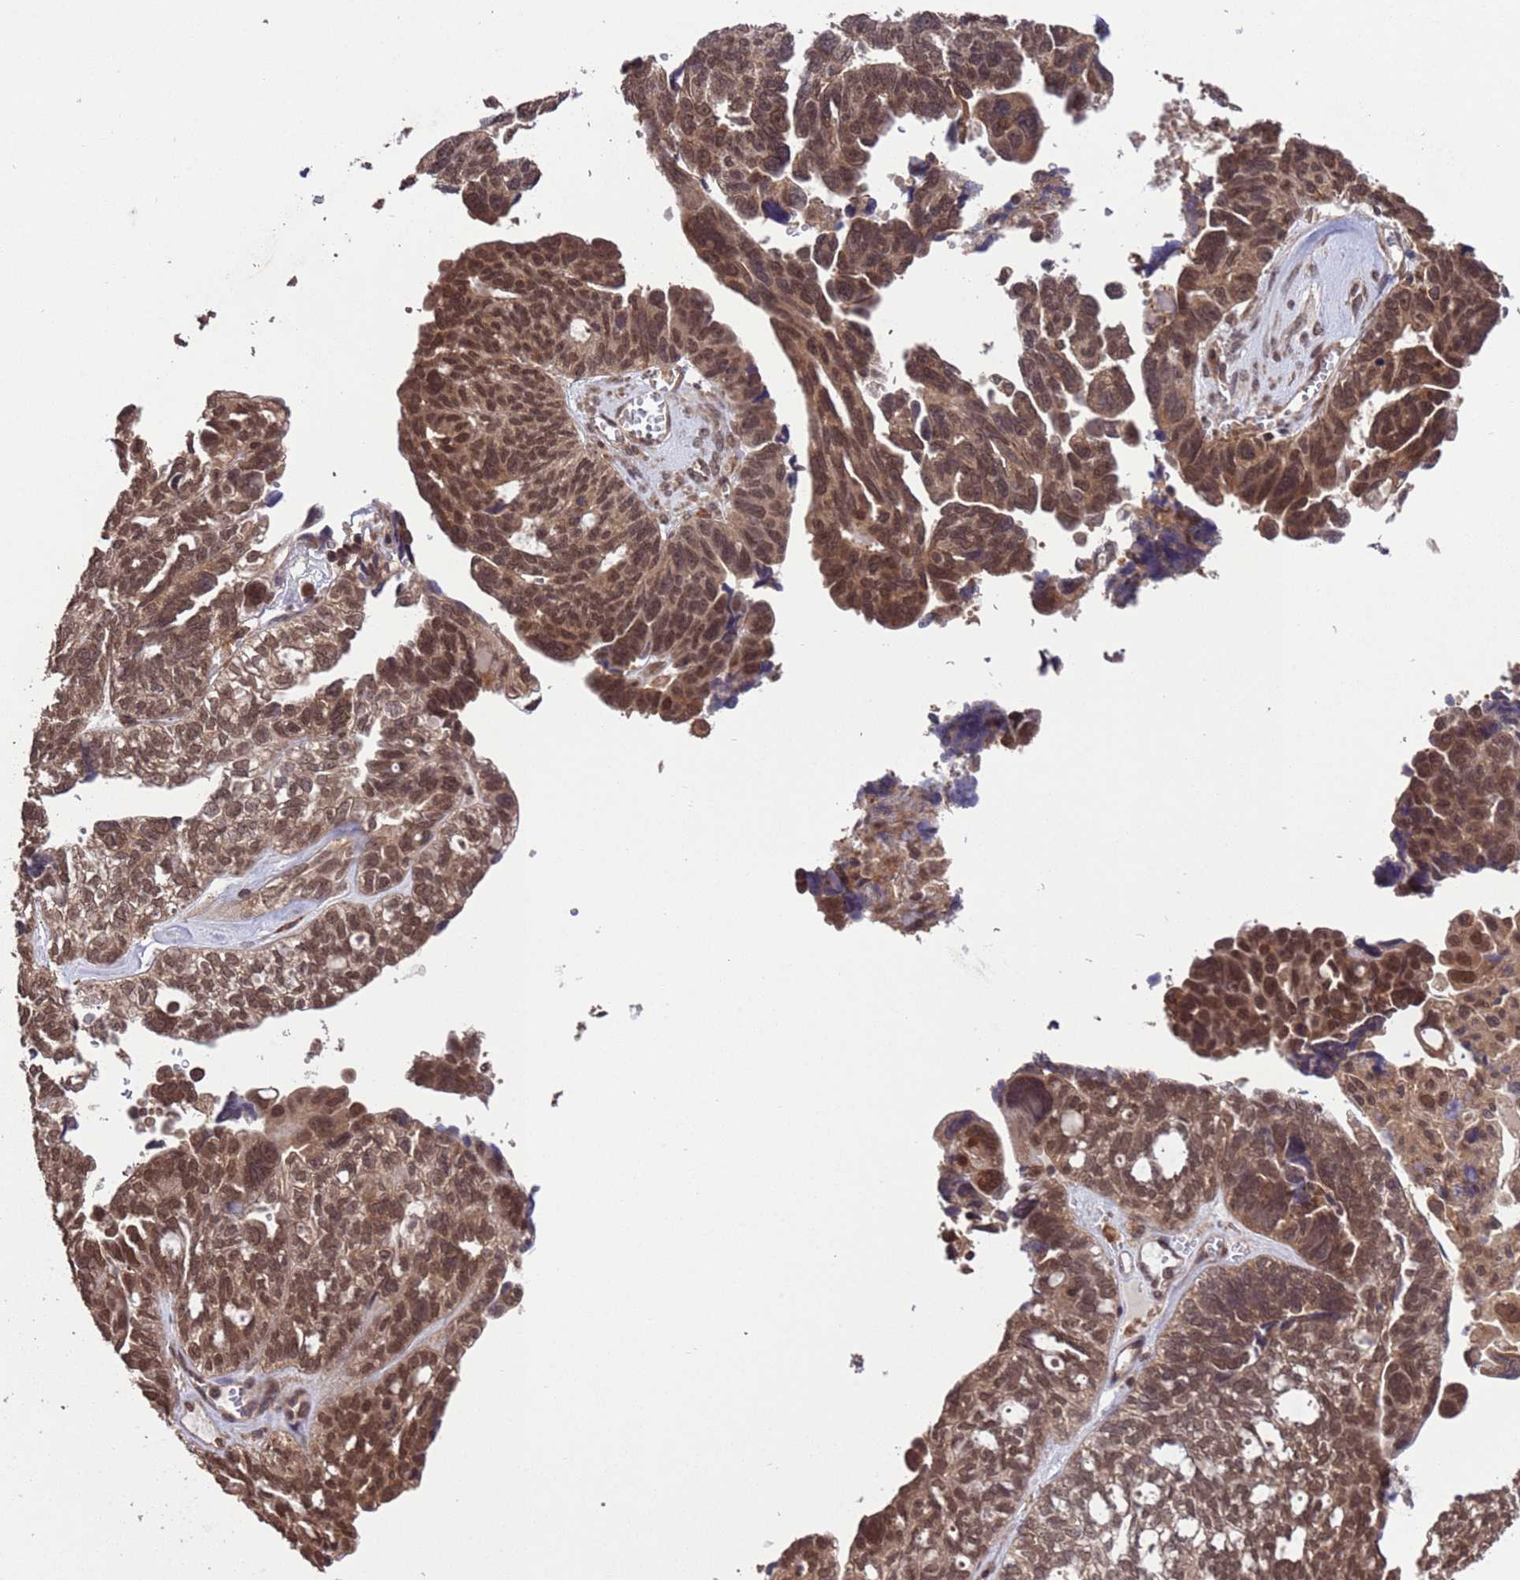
{"staining": {"intensity": "moderate", "quantity": ">75%", "location": "nuclear"}, "tissue": "ovarian cancer", "cell_type": "Tumor cells", "image_type": "cancer", "snomed": [{"axis": "morphology", "description": "Cystadenocarcinoma, serous, NOS"}, {"axis": "topography", "description": "Ovary"}], "caption": "Serous cystadenocarcinoma (ovarian) stained with DAB (3,3'-diaminobenzidine) immunohistochemistry (IHC) demonstrates medium levels of moderate nuclear staining in approximately >75% of tumor cells.", "gene": "VSTM4", "patient": {"sex": "female", "age": 79}}